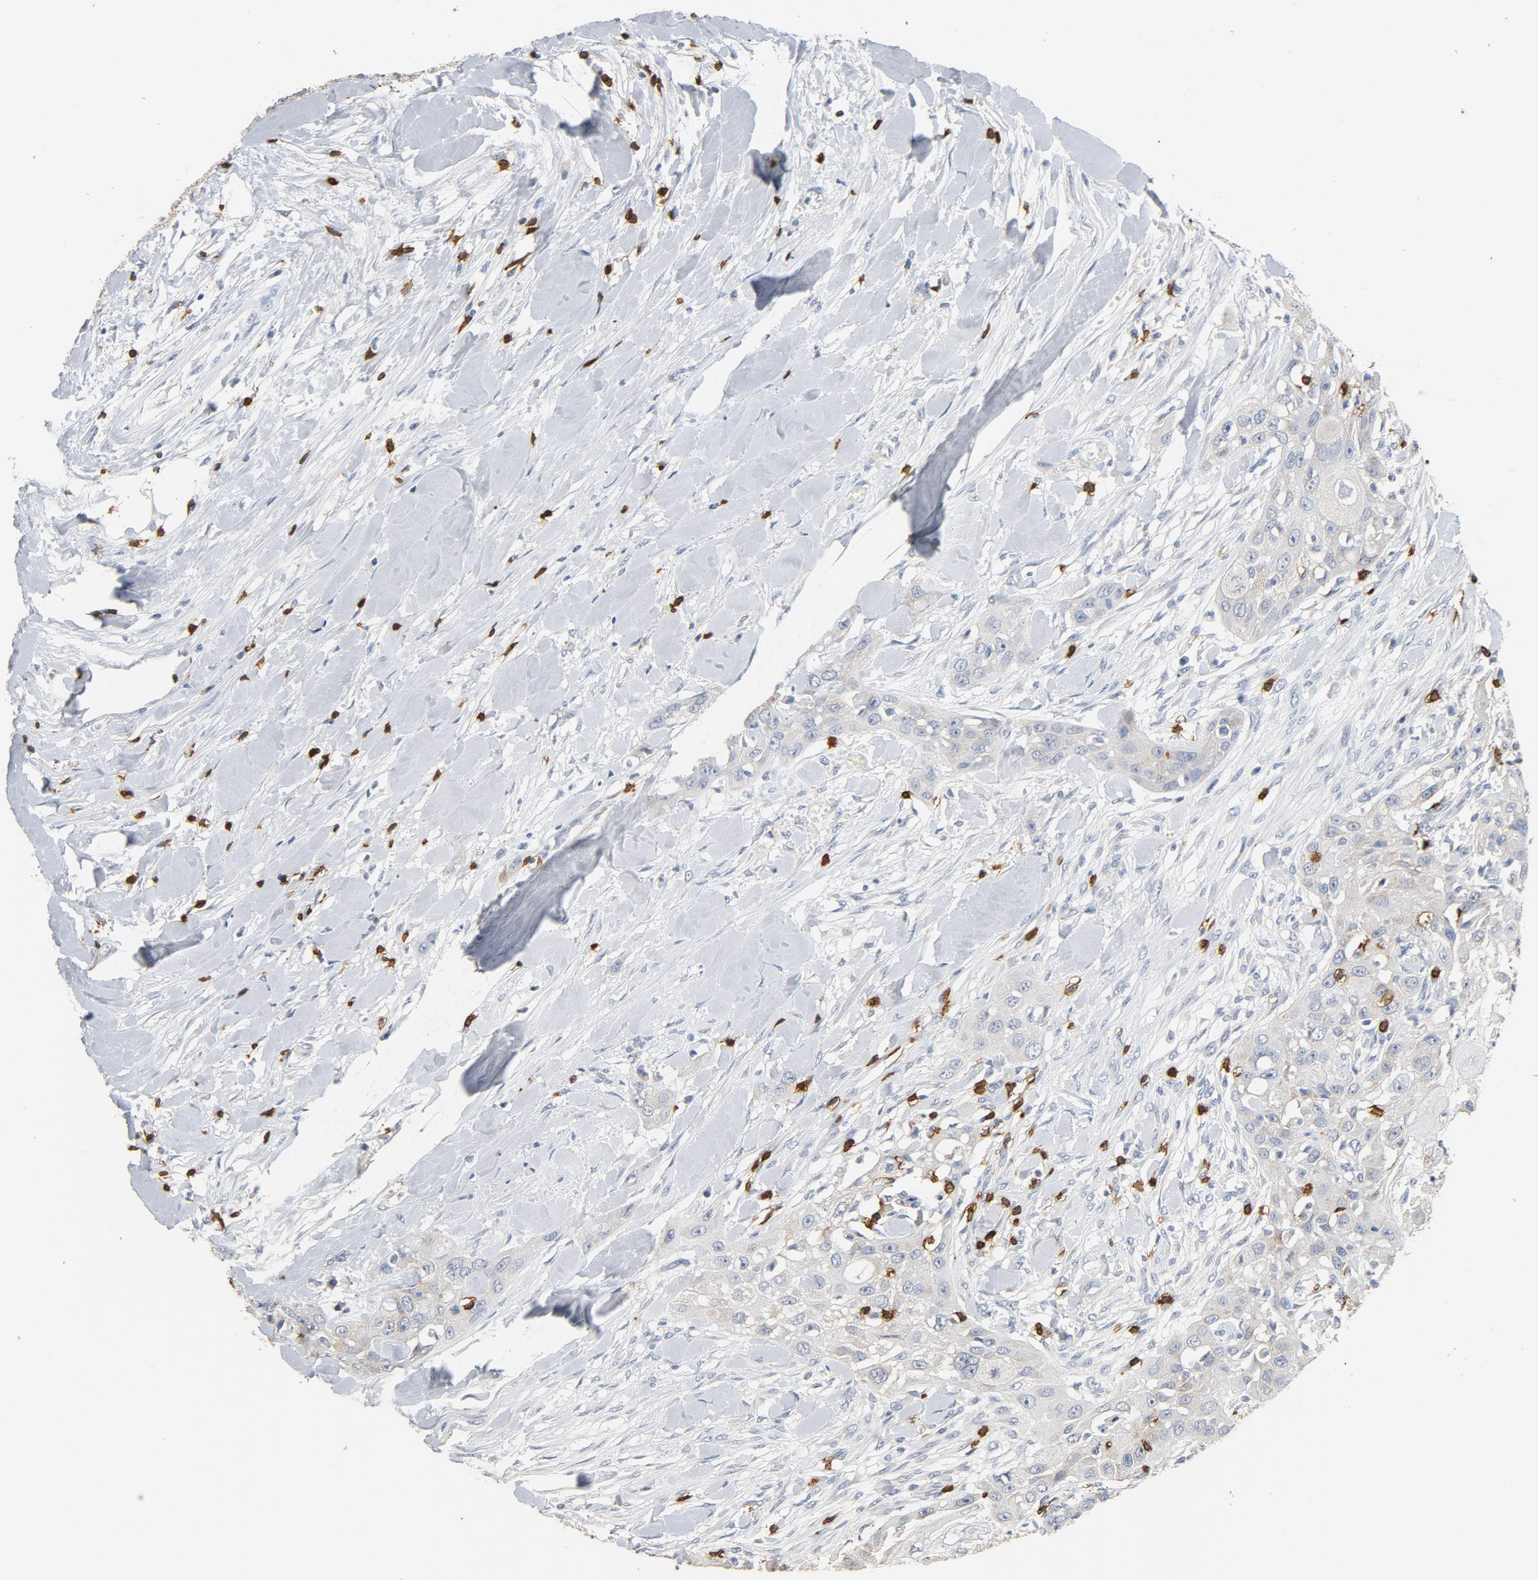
{"staining": {"intensity": "negative", "quantity": "none", "location": "none"}, "tissue": "head and neck cancer", "cell_type": "Tumor cells", "image_type": "cancer", "snomed": [{"axis": "morphology", "description": "Neoplasm, malignant, NOS"}, {"axis": "topography", "description": "Salivary gland"}, {"axis": "topography", "description": "Head-Neck"}], "caption": "This is an immunohistochemistry image of human head and neck malignant neoplasm. There is no expression in tumor cells.", "gene": "CD247", "patient": {"sex": "male", "age": 43}}